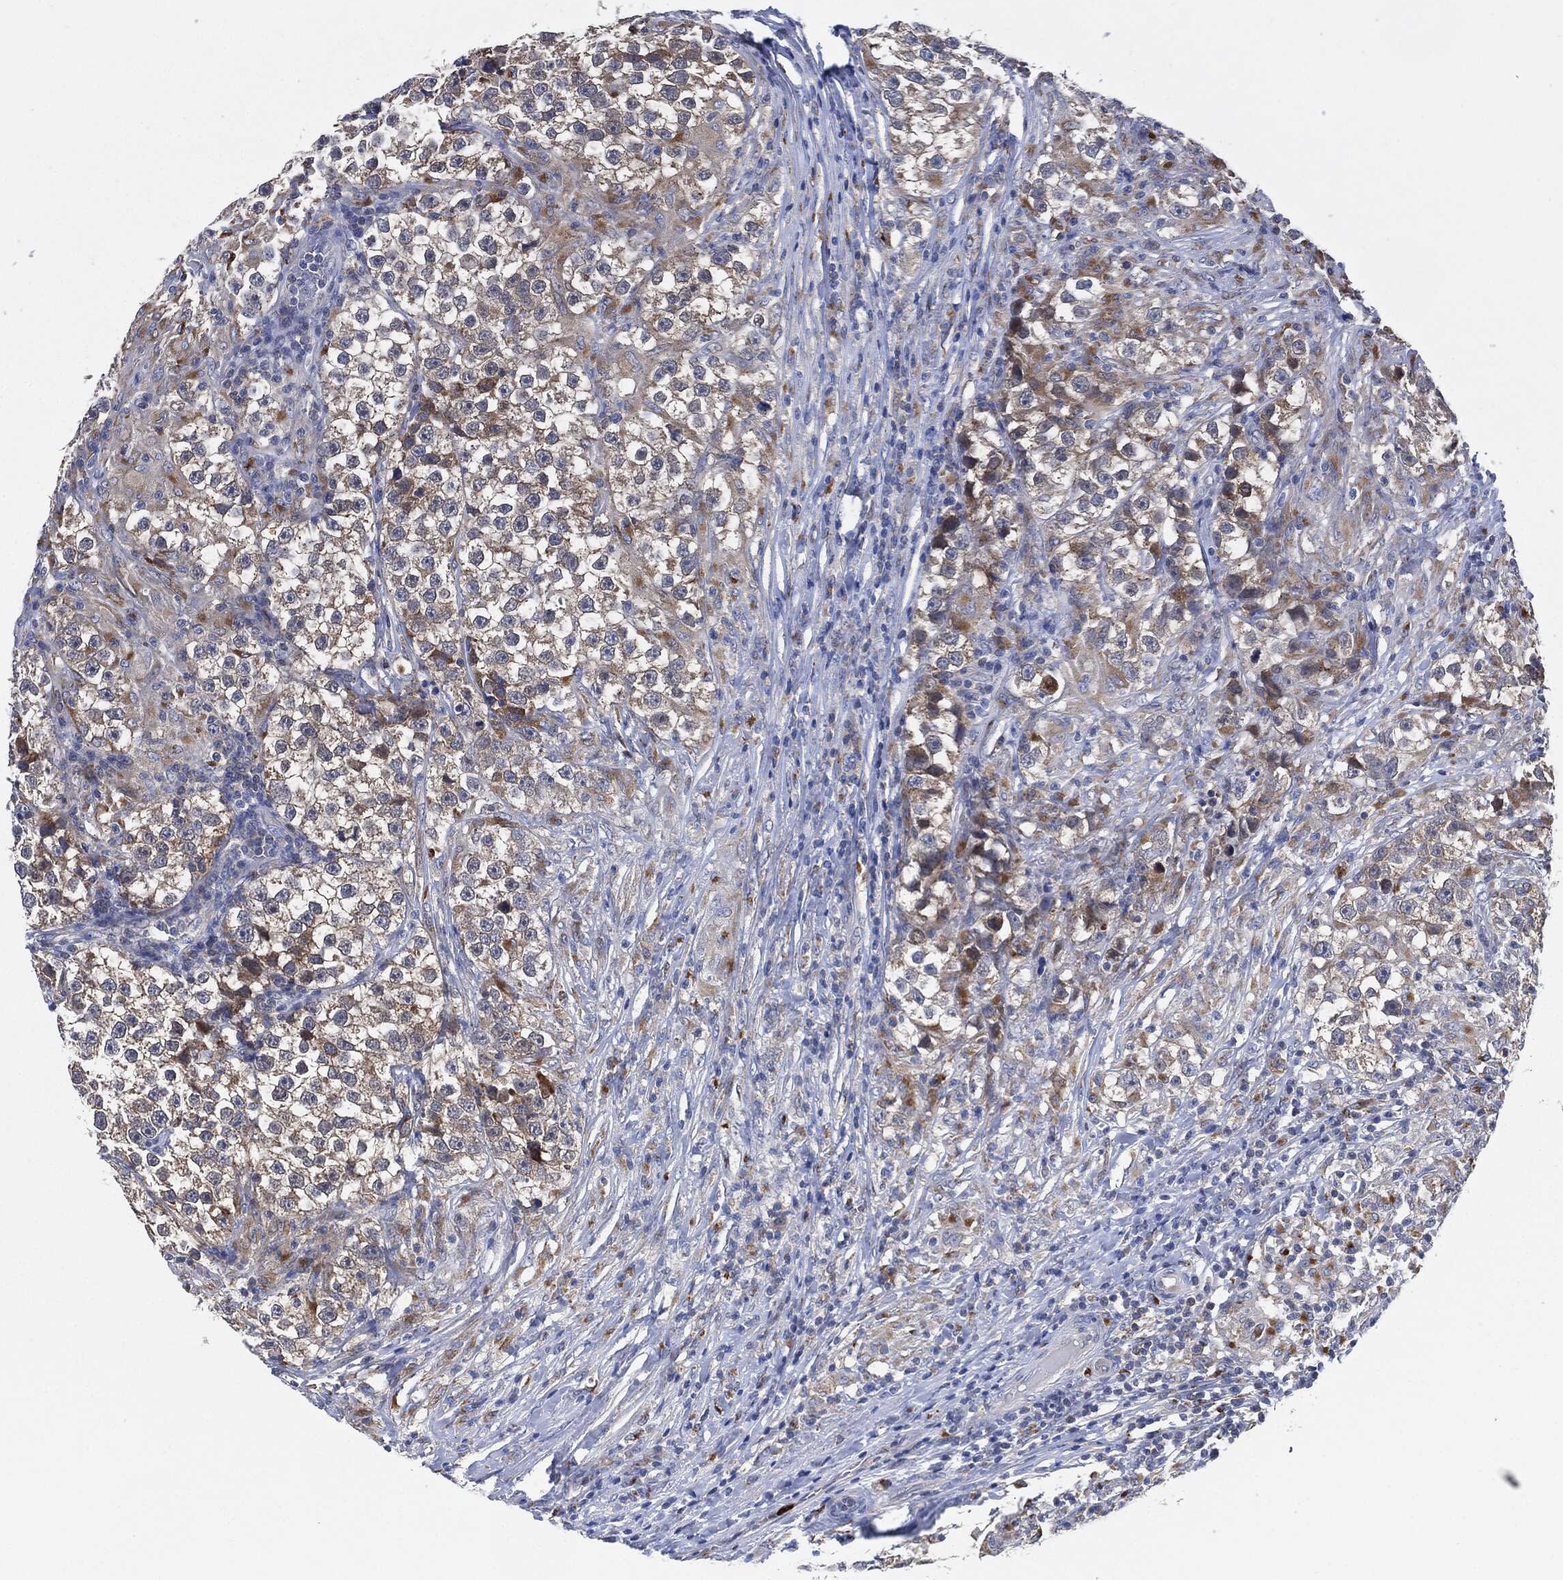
{"staining": {"intensity": "strong", "quantity": "<25%", "location": "cytoplasmic/membranous"}, "tissue": "testis cancer", "cell_type": "Tumor cells", "image_type": "cancer", "snomed": [{"axis": "morphology", "description": "Seminoma, NOS"}, {"axis": "topography", "description": "Testis"}], "caption": "IHC micrograph of testis cancer (seminoma) stained for a protein (brown), which displays medium levels of strong cytoplasmic/membranous positivity in approximately <25% of tumor cells.", "gene": "VSIG4", "patient": {"sex": "male", "age": 46}}